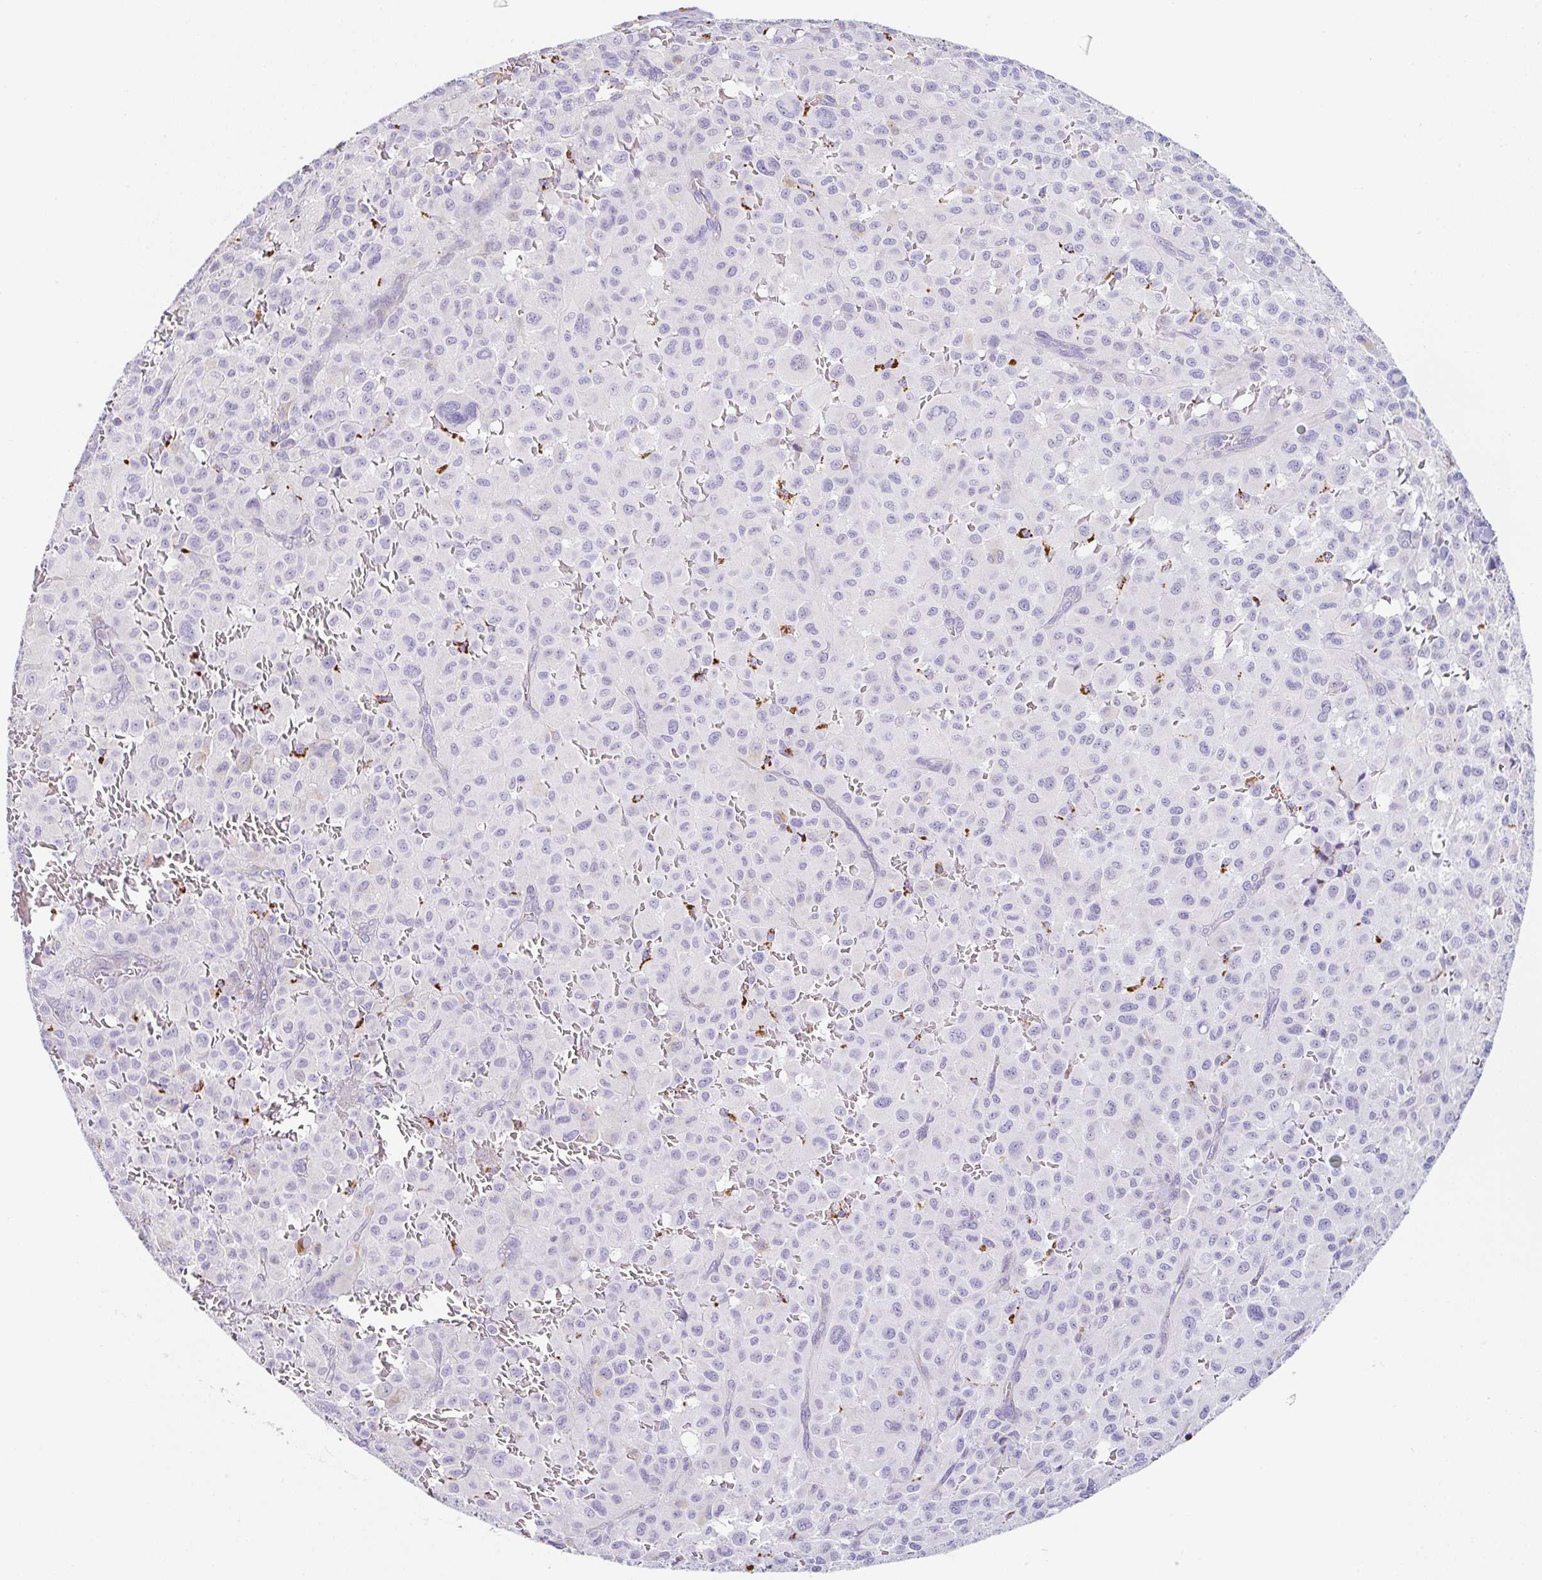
{"staining": {"intensity": "negative", "quantity": "none", "location": "none"}, "tissue": "melanoma", "cell_type": "Tumor cells", "image_type": "cancer", "snomed": [{"axis": "morphology", "description": "Malignant melanoma, NOS"}, {"axis": "topography", "description": "Skin"}], "caption": "Histopathology image shows no significant protein expression in tumor cells of malignant melanoma.", "gene": "DKK4", "patient": {"sex": "female", "age": 74}}